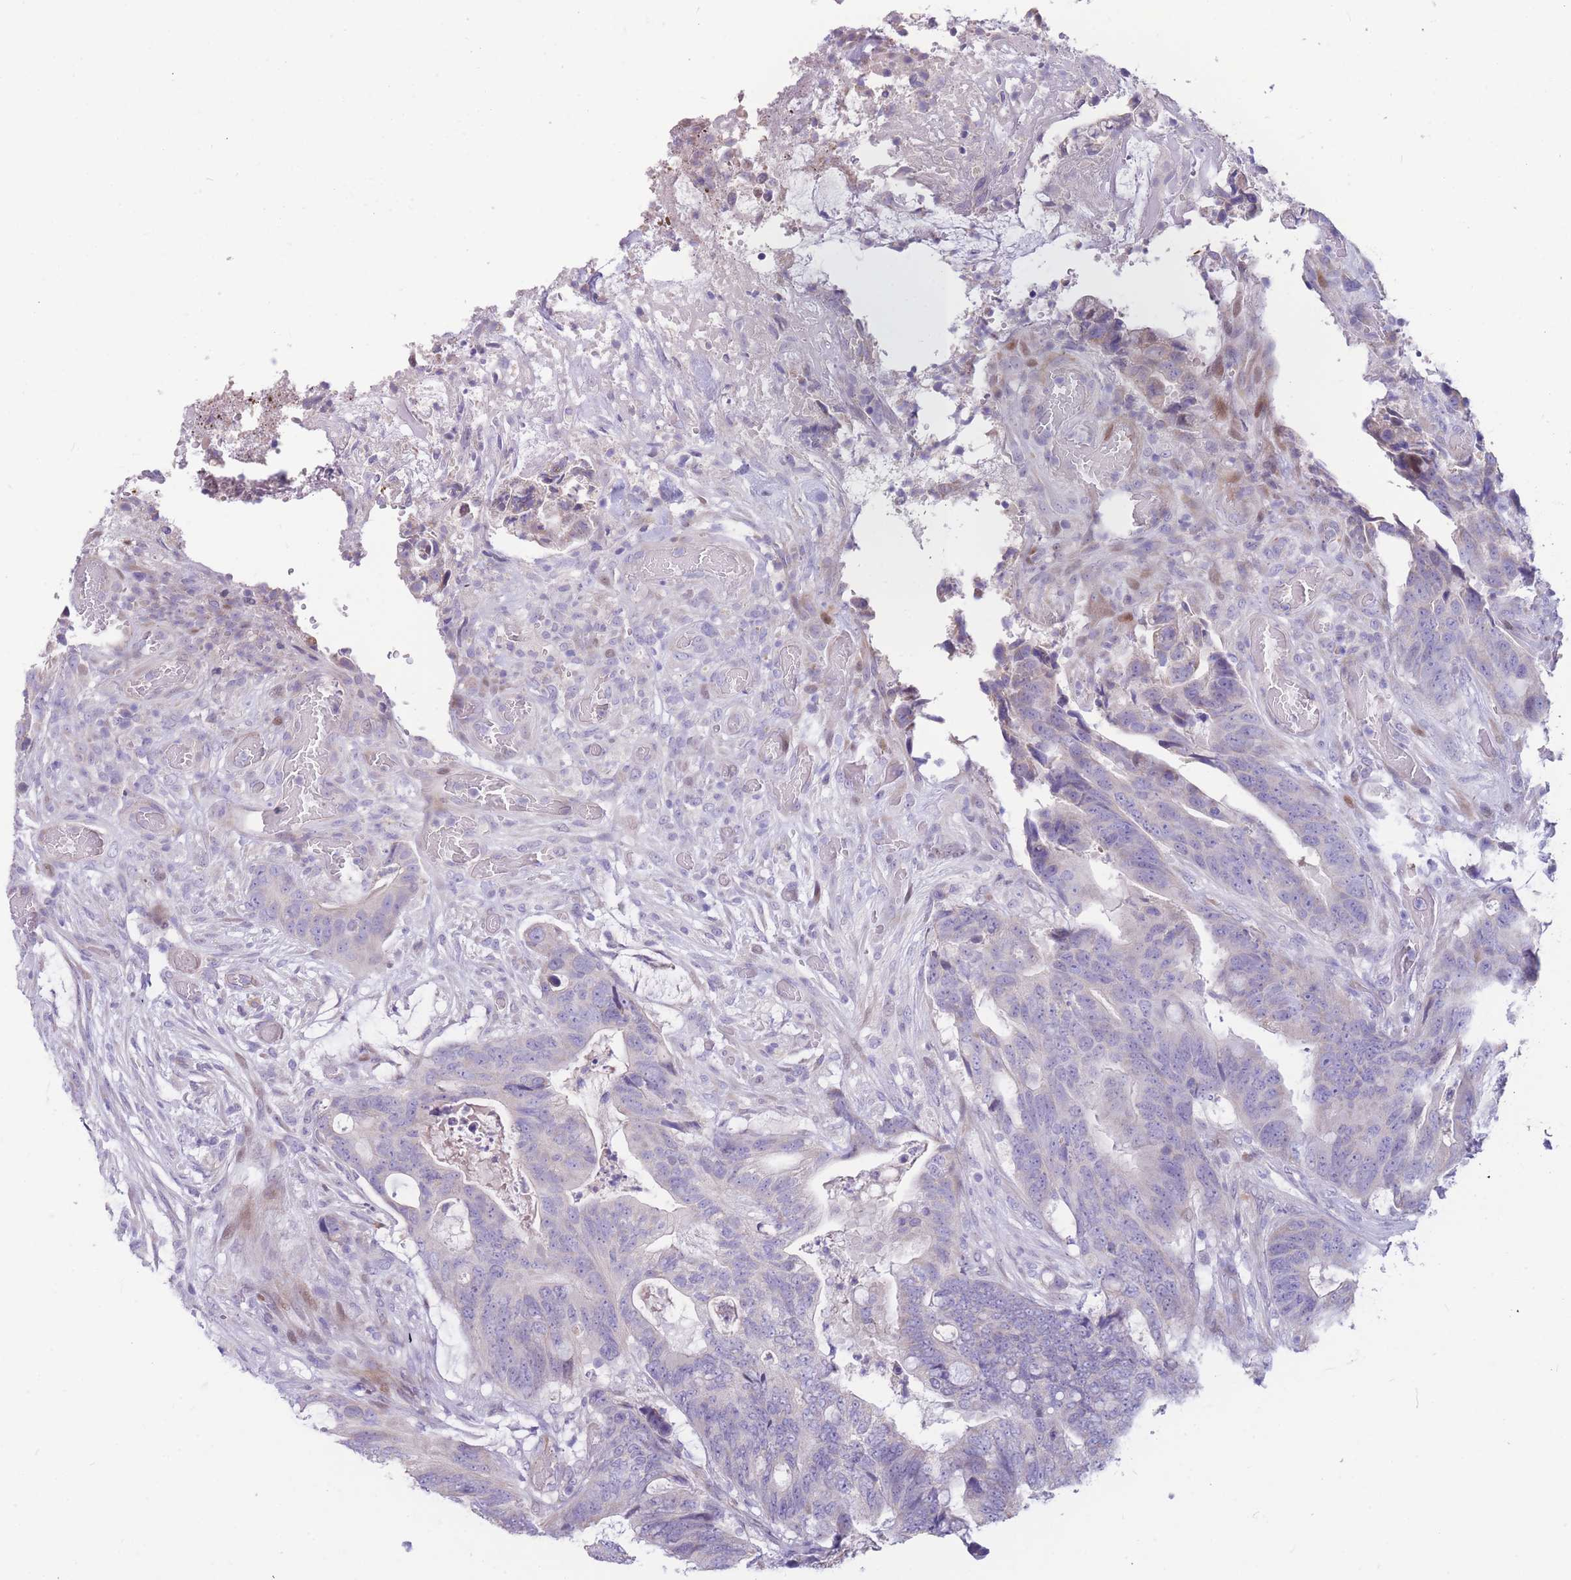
{"staining": {"intensity": "negative", "quantity": "none", "location": "none"}, "tissue": "colorectal cancer", "cell_type": "Tumor cells", "image_type": "cancer", "snomed": [{"axis": "morphology", "description": "Adenocarcinoma, NOS"}, {"axis": "topography", "description": "Colon"}], "caption": "Immunohistochemistry photomicrograph of human colorectal adenocarcinoma stained for a protein (brown), which exhibits no positivity in tumor cells. (DAB immunohistochemistry, high magnification).", "gene": "SHCBP1", "patient": {"sex": "female", "age": 82}}